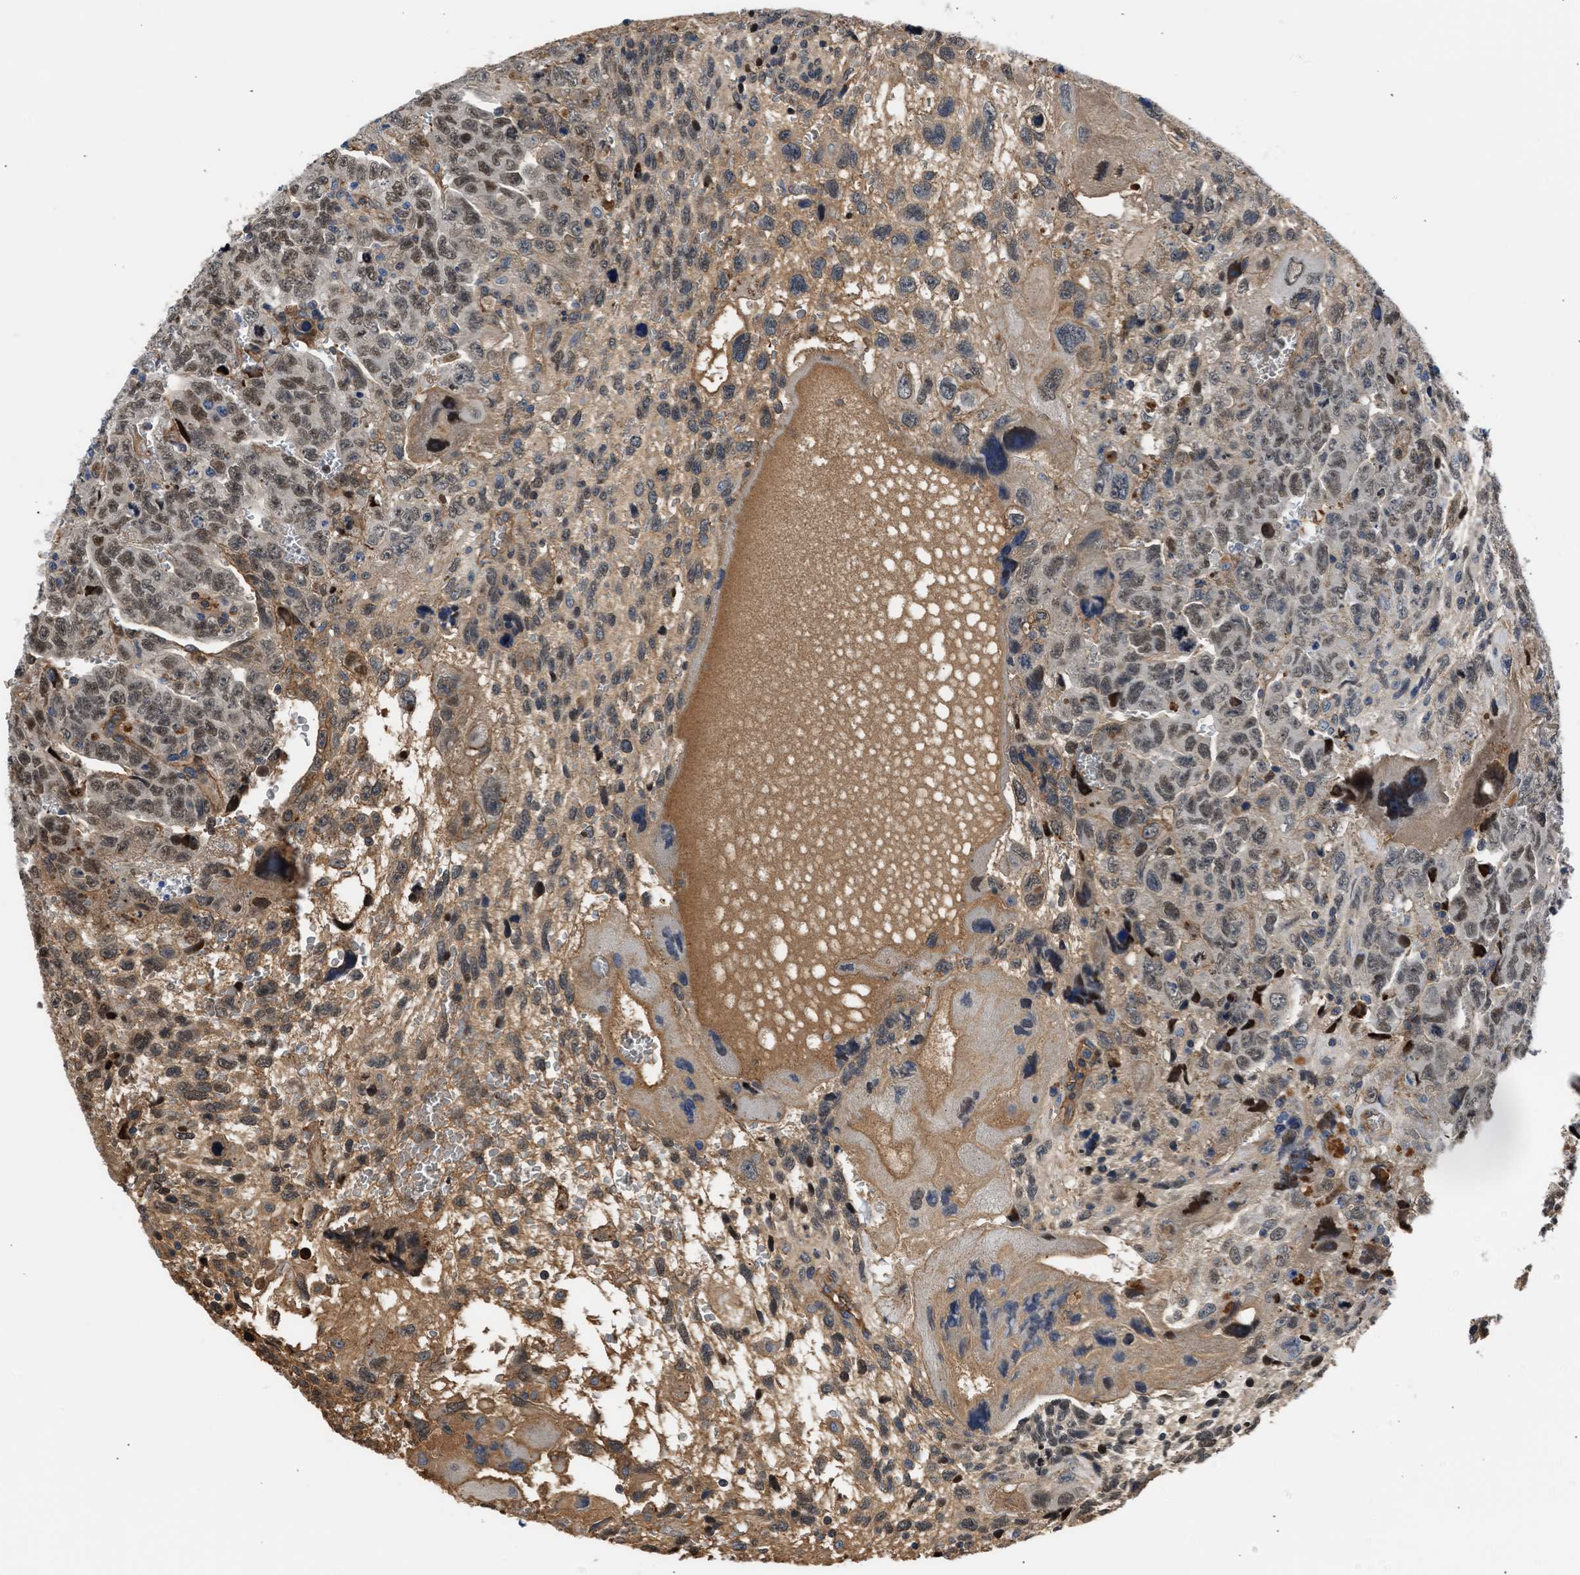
{"staining": {"intensity": "moderate", "quantity": ">75%", "location": "cytoplasmic/membranous,nuclear"}, "tissue": "testis cancer", "cell_type": "Tumor cells", "image_type": "cancer", "snomed": [{"axis": "morphology", "description": "Carcinoma, Embryonal, NOS"}, {"axis": "topography", "description": "Testis"}], "caption": "Embryonal carcinoma (testis) stained for a protein (brown) demonstrates moderate cytoplasmic/membranous and nuclear positive positivity in about >75% of tumor cells.", "gene": "MAS1L", "patient": {"sex": "male", "age": 28}}